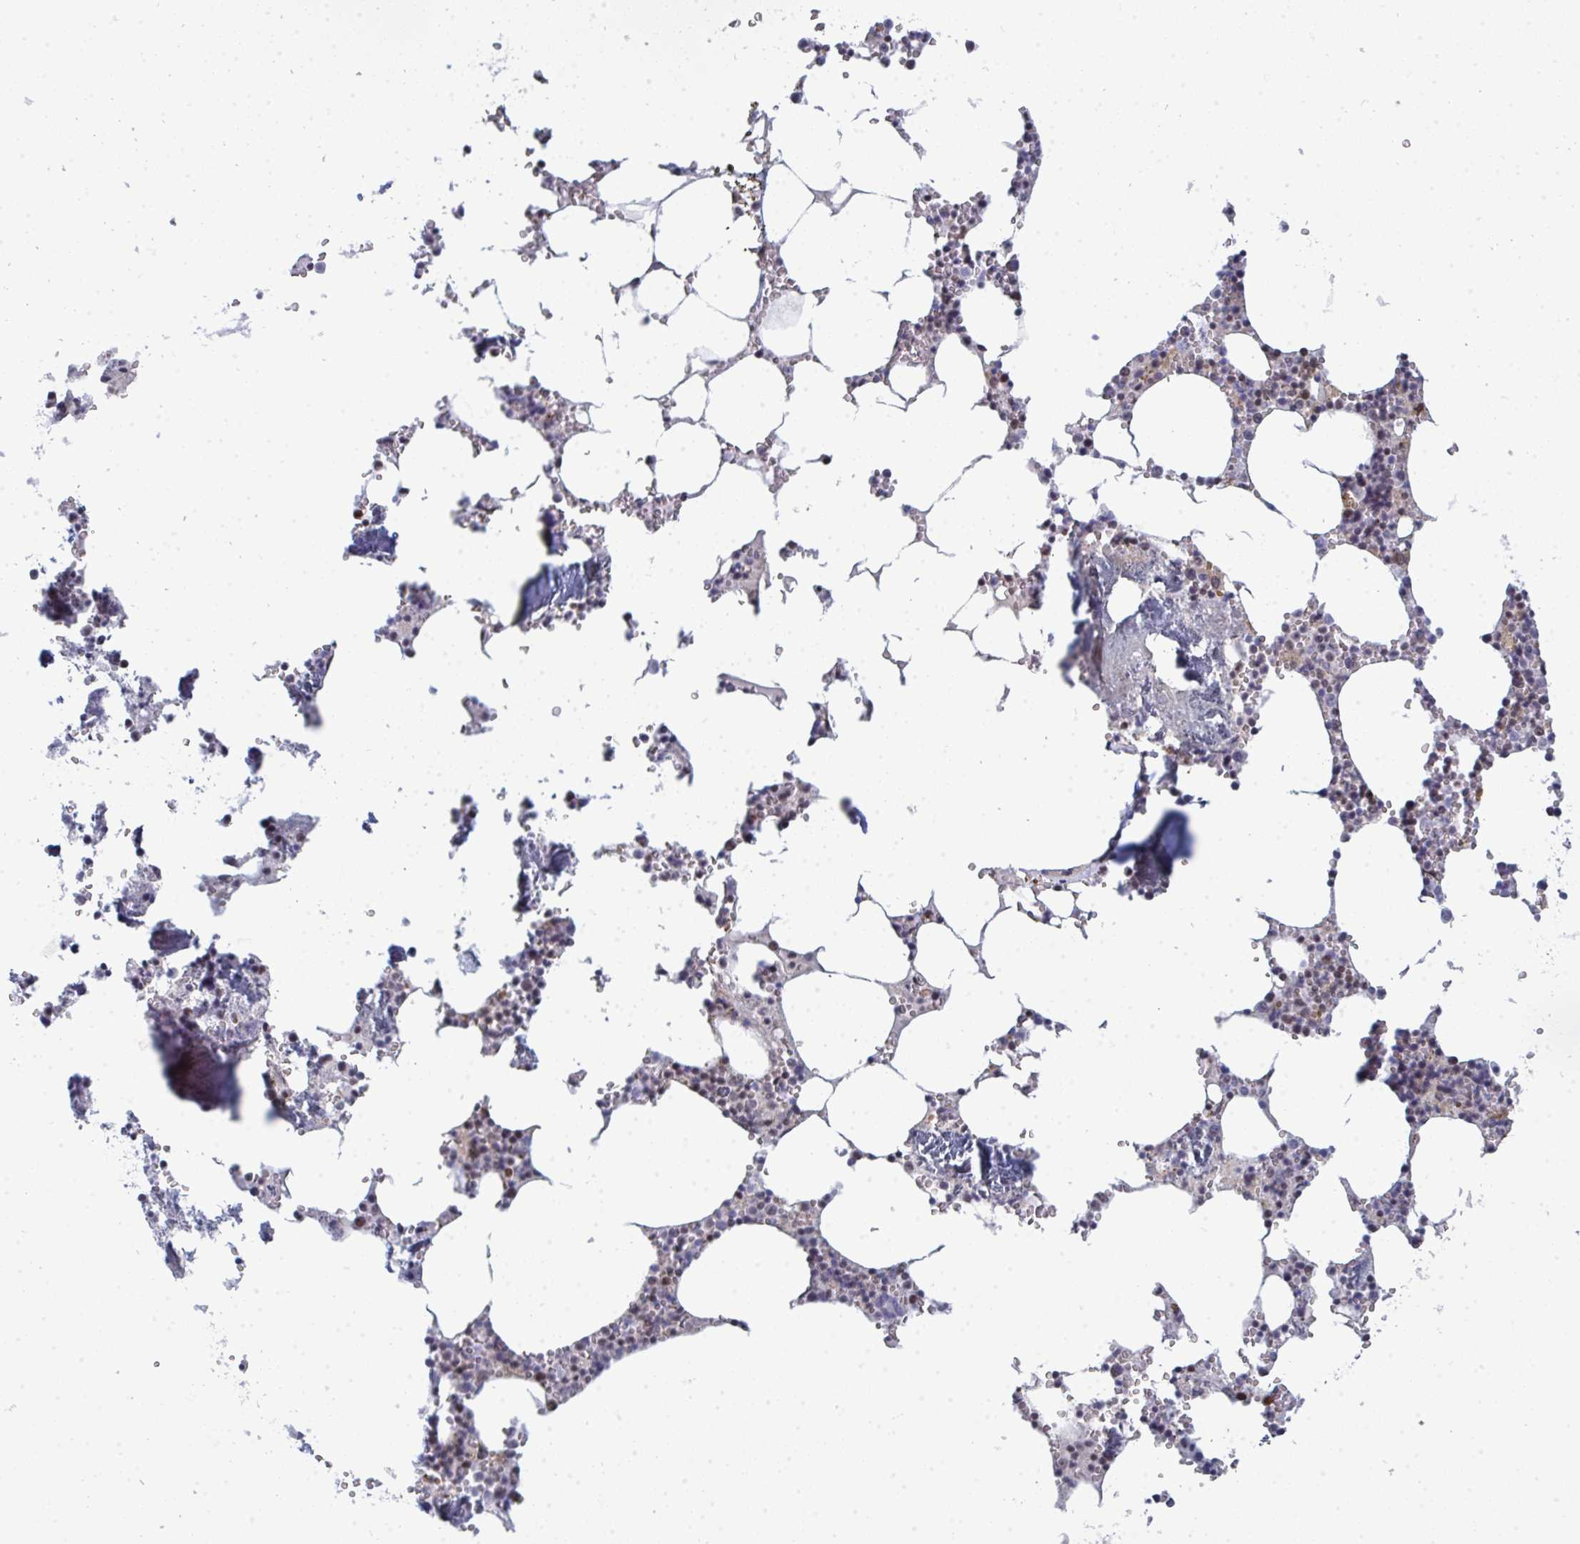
{"staining": {"intensity": "weak", "quantity": "<25%", "location": "nuclear"}, "tissue": "bone marrow", "cell_type": "Hematopoietic cells", "image_type": "normal", "snomed": [{"axis": "morphology", "description": "Normal tissue, NOS"}, {"axis": "topography", "description": "Bone marrow"}], "caption": "The histopathology image exhibits no staining of hematopoietic cells in unremarkable bone marrow. (DAB (3,3'-diaminobenzidine) IHC visualized using brightfield microscopy, high magnification).", "gene": "ATF1", "patient": {"sex": "male", "age": 54}}